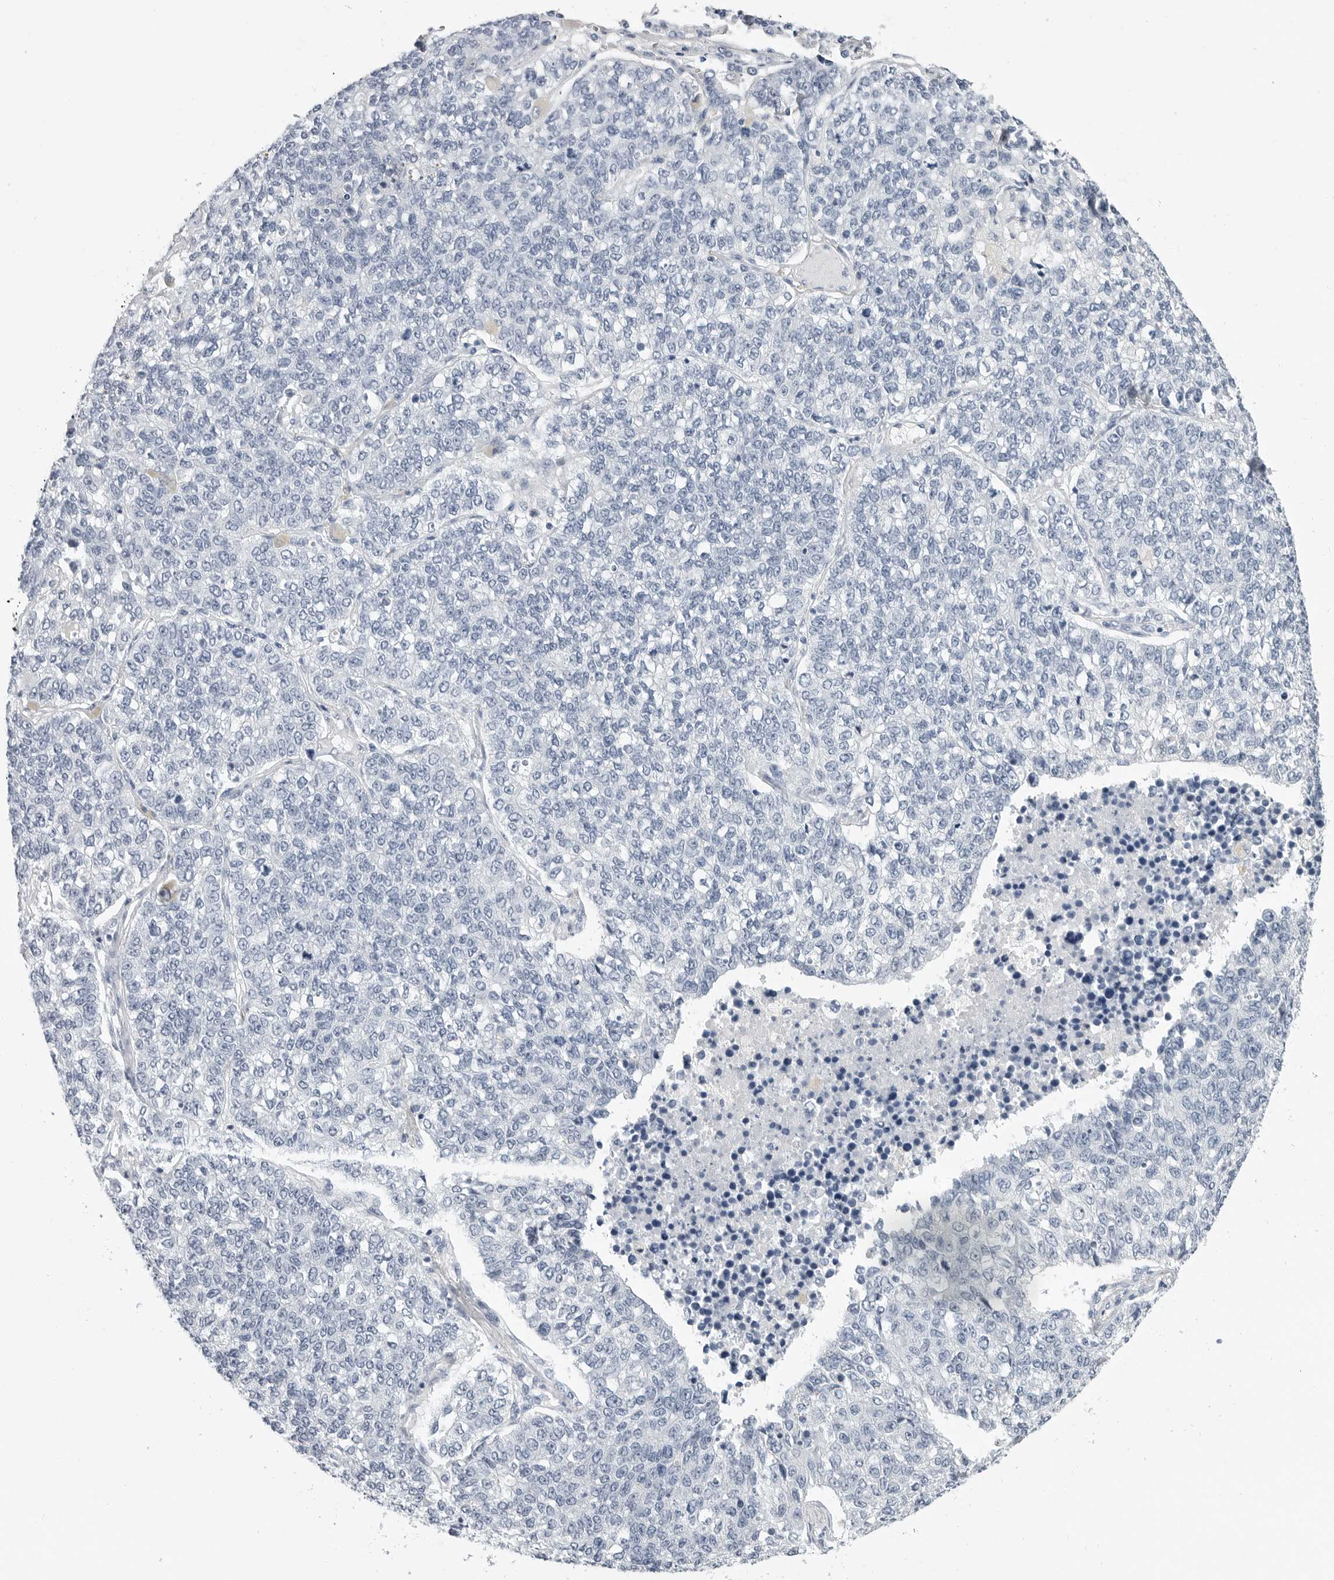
{"staining": {"intensity": "negative", "quantity": "none", "location": "none"}, "tissue": "lung cancer", "cell_type": "Tumor cells", "image_type": "cancer", "snomed": [{"axis": "morphology", "description": "Adenocarcinoma, NOS"}, {"axis": "topography", "description": "Lung"}], "caption": "Lung cancer (adenocarcinoma) was stained to show a protein in brown. There is no significant positivity in tumor cells.", "gene": "PLN", "patient": {"sex": "male", "age": 49}}